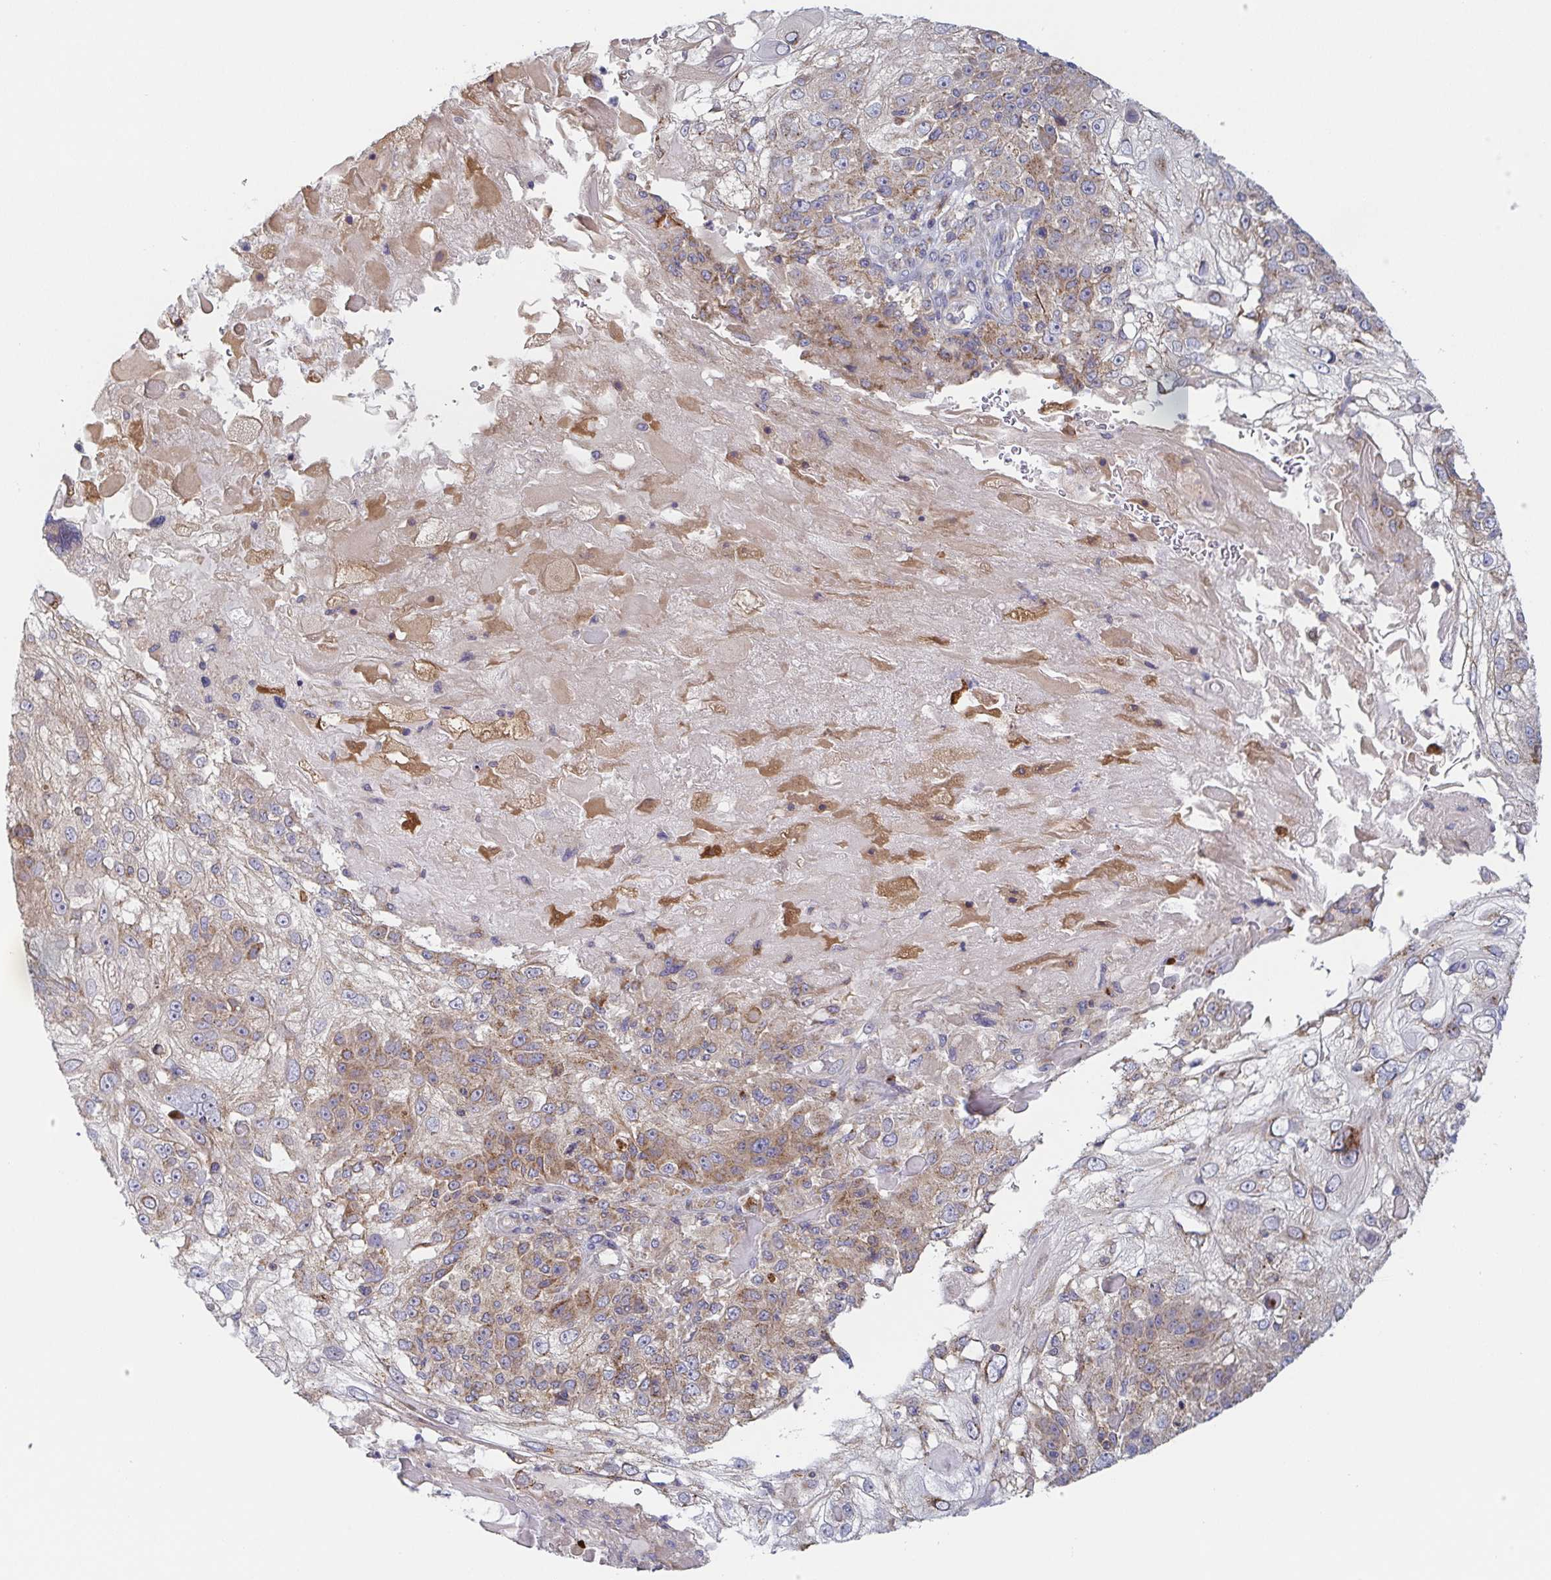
{"staining": {"intensity": "moderate", "quantity": "25%-75%", "location": "cytoplasmic/membranous"}, "tissue": "skin cancer", "cell_type": "Tumor cells", "image_type": "cancer", "snomed": [{"axis": "morphology", "description": "Normal tissue, NOS"}, {"axis": "morphology", "description": "Squamous cell carcinoma, NOS"}, {"axis": "topography", "description": "Skin"}], "caption": "Immunohistochemical staining of skin cancer reveals moderate cytoplasmic/membranous protein staining in about 25%-75% of tumor cells. The staining was performed using DAB (3,3'-diaminobenzidine), with brown indicating positive protein expression. Nuclei are stained blue with hematoxylin.", "gene": "TUFT1", "patient": {"sex": "female", "age": 83}}